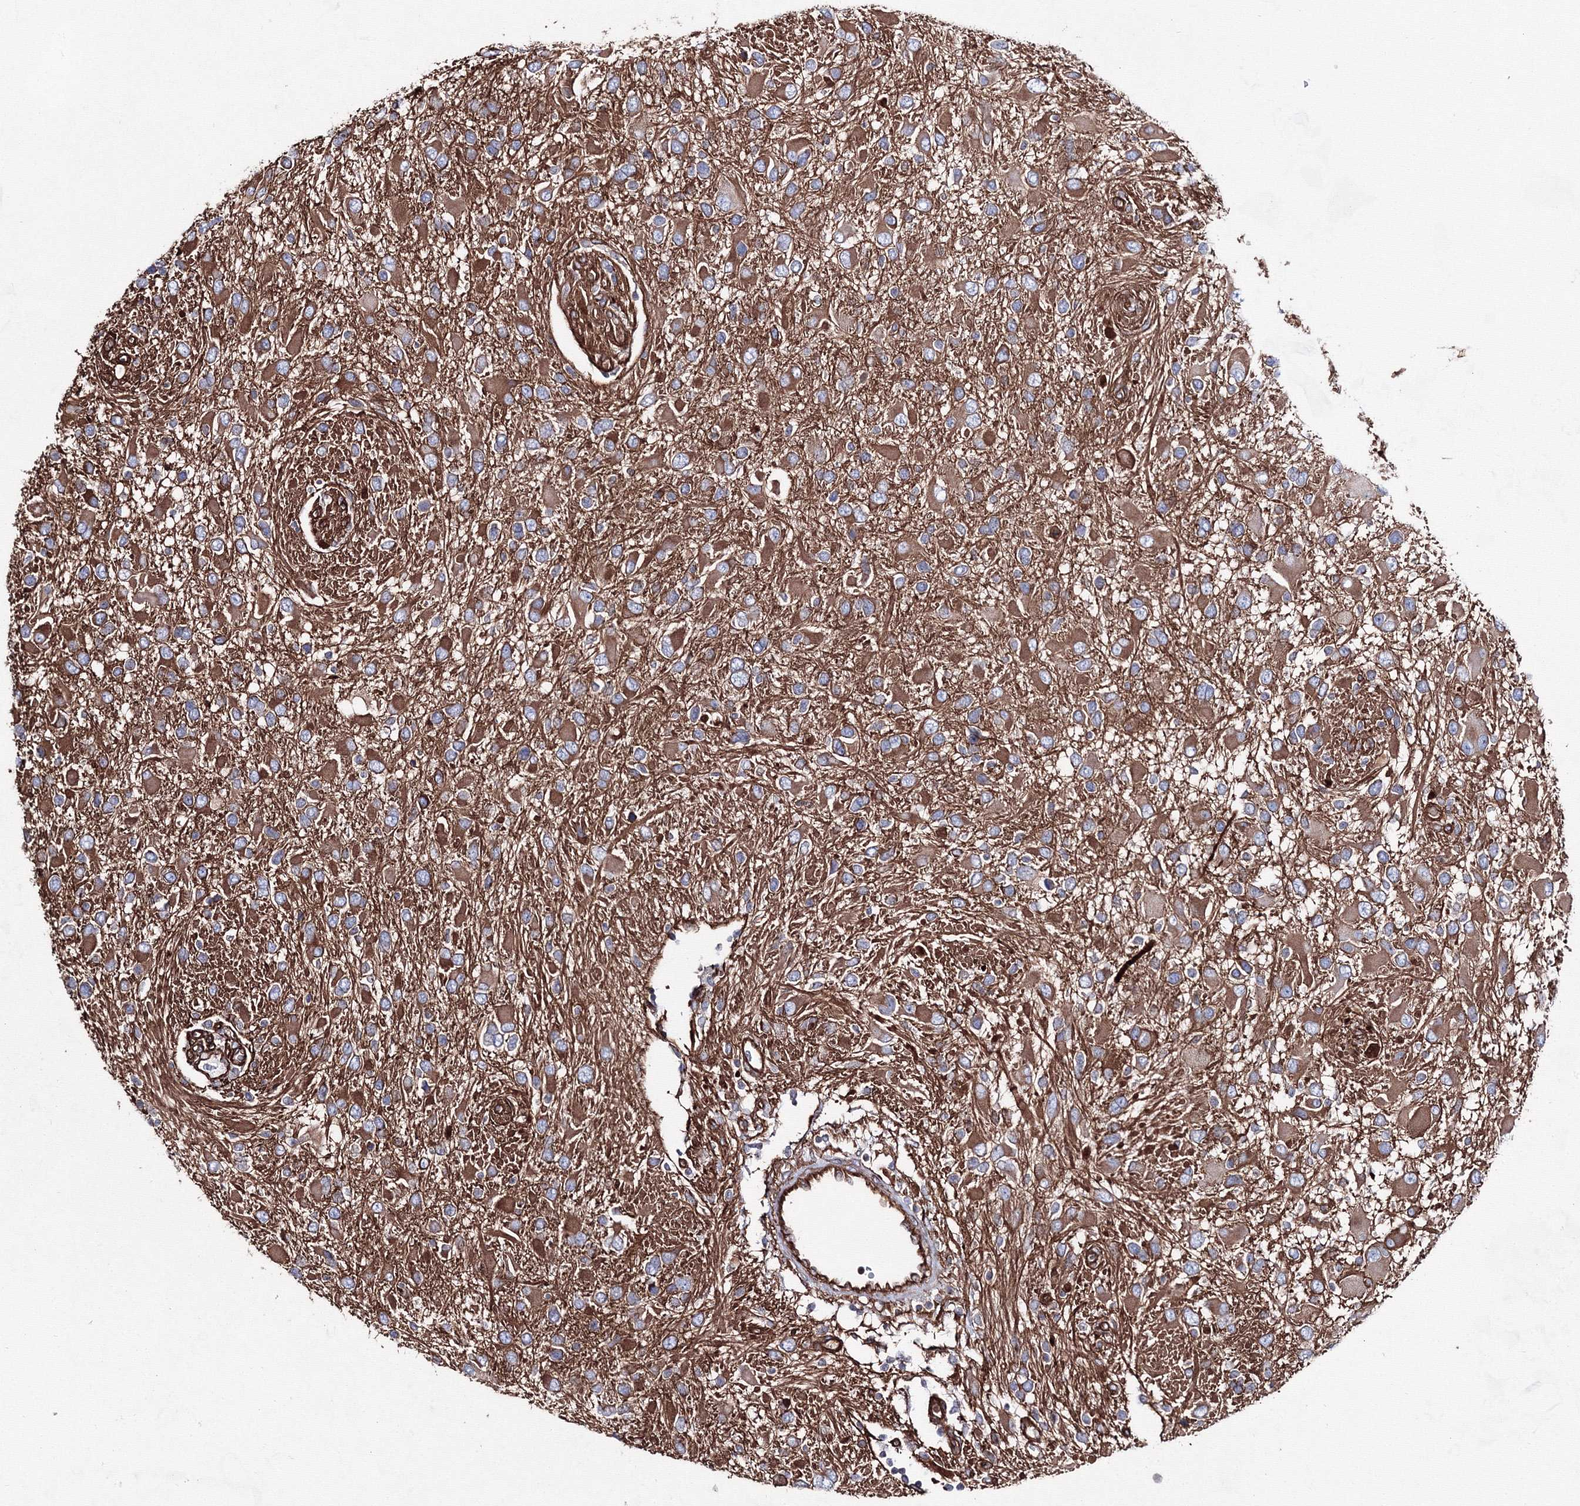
{"staining": {"intensity": "moderate", "quantity": ">75%", "location": "cytoplasmic/membranous"}, "tissue": "glioma", "cell_type": "Tumor cells", "image_type": "cancer", "snomed": [{"axis": "morphology", "description": "Glioma, malignant, High grade"}, {"axis": "topography", "description": "Brain"}], "caption": "DAB immunohistochemical staining of glioma shows moderate cytoplasmic/membranous protein expression in approximately >75% of tumor cells.", "gene": "ANKRD37", "patient": {"sex": "male", "age": 53}}